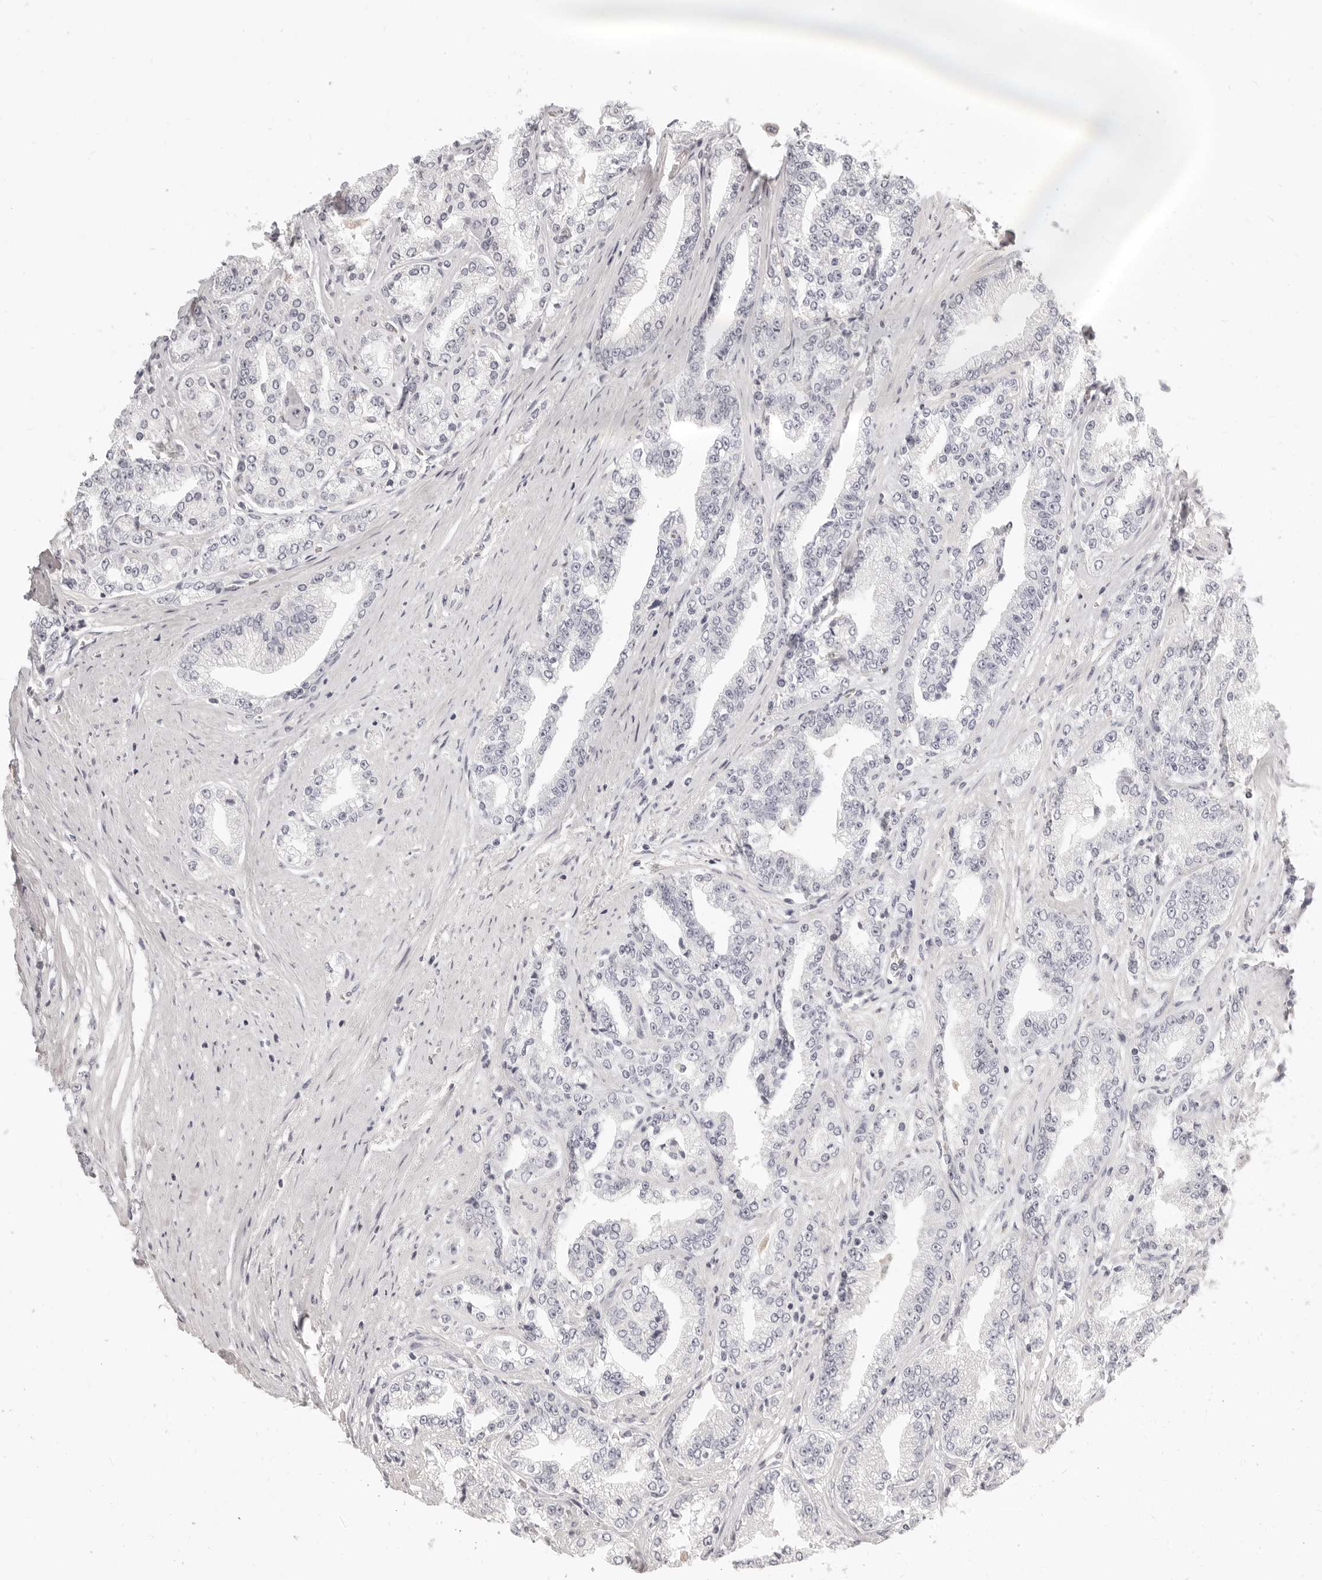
{"staining": {"intensity": "negative", "quantity": "none", "location": "none"}, "tissue": "prostate cancer", "cell_type": "Tumor cells", "image_type": "cancer", "snomed": [{"axis": "morphology", "description": "Adenocarcinoma, High grade"}, {"axis": "topography", "description": "Prostate"}], "caption": "A high-resolution image shows immunohistochemistry staining of prostate high-grade adenocarcinoma, which demonstrates no significant expression in tumor cells. (DAB IHC, high magnification).", "gene": "FABP1", "patient": {"sex": "male", "age": 71}}